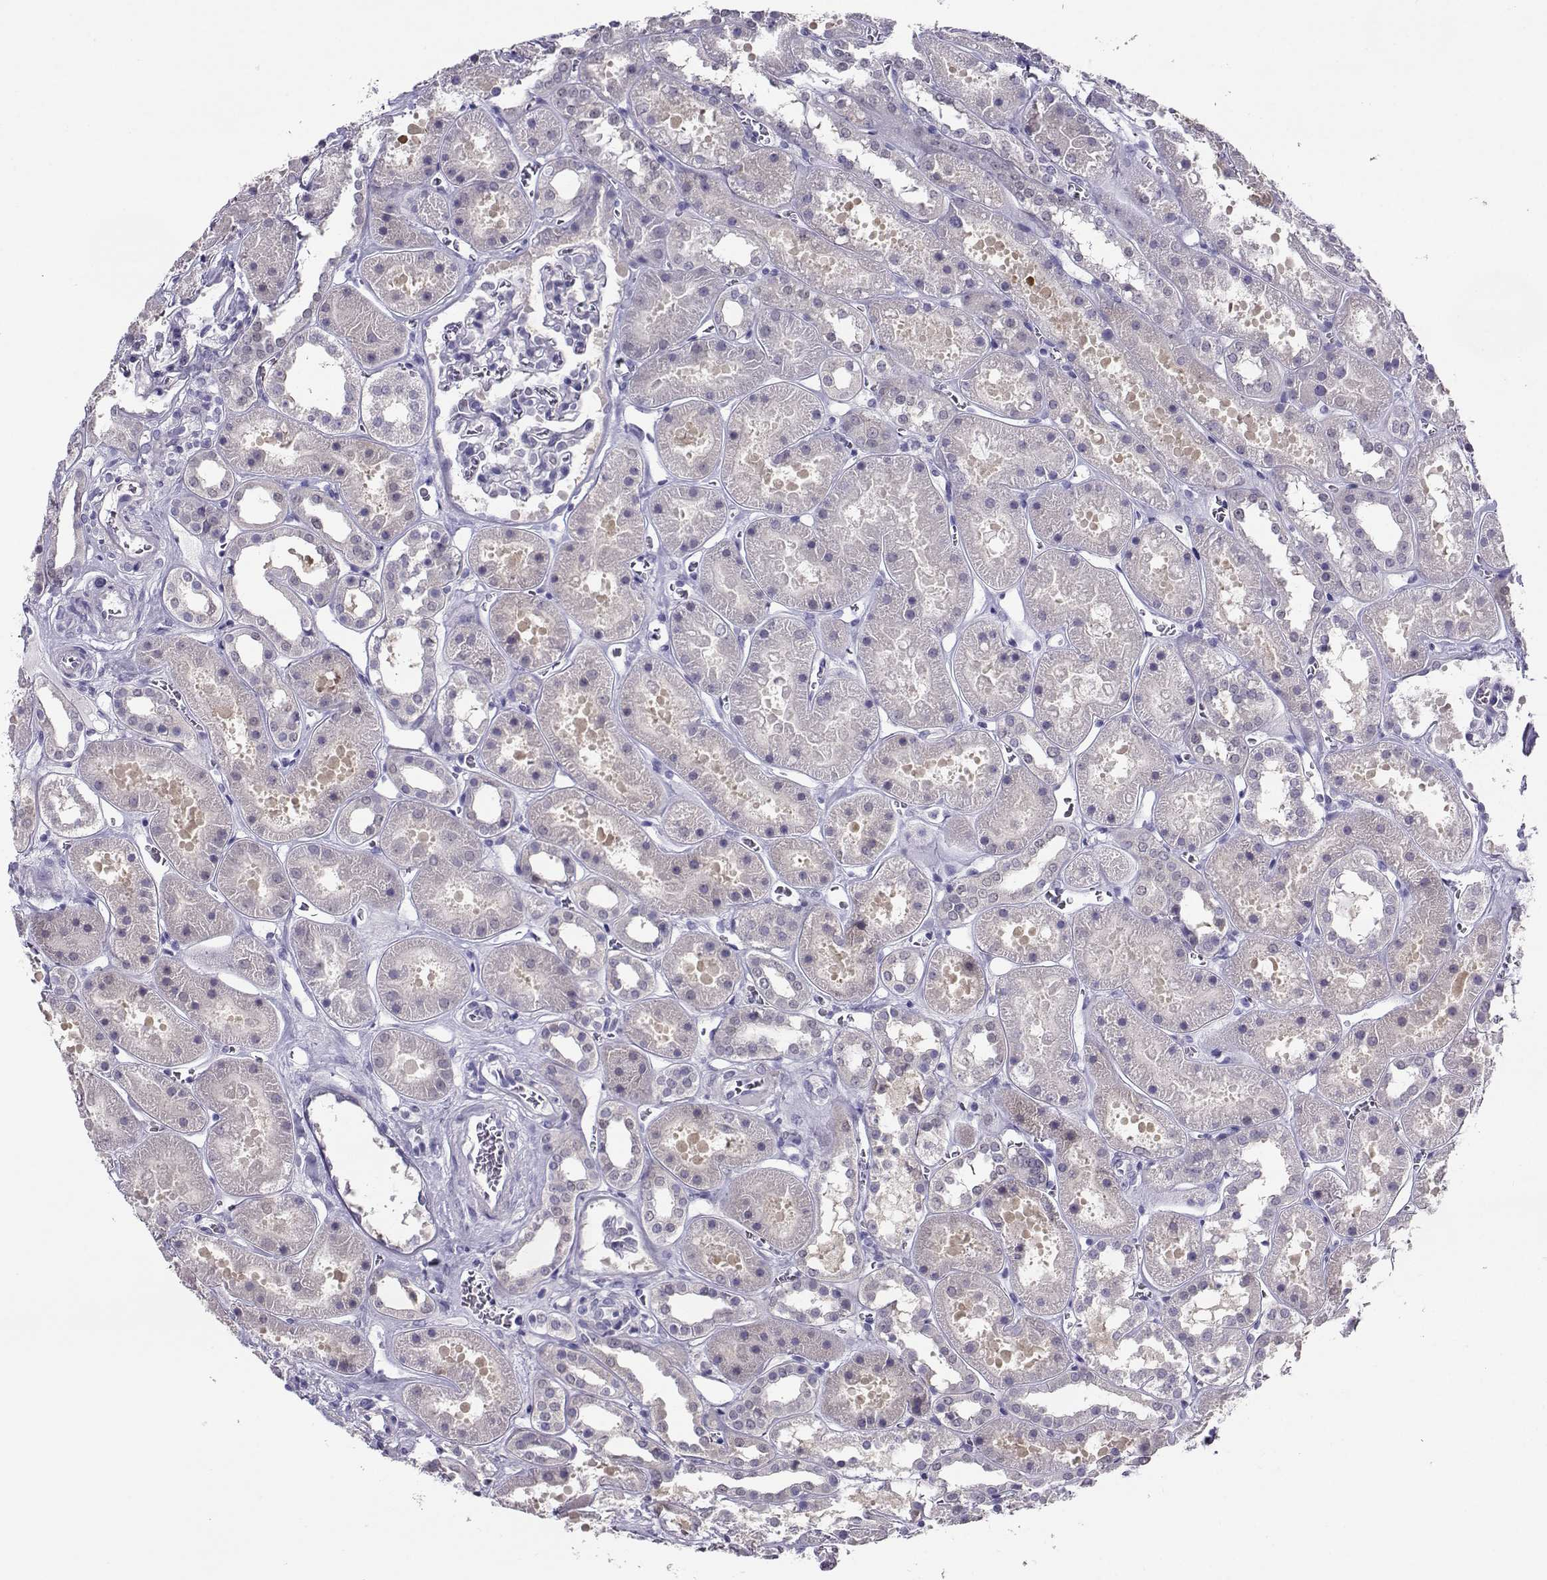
{"staining": {"intensity": "negative", "quantity": "none", "location": "none"}, "tissue": "kidney", "cell_type": "Cells in glomeruli", "image_type": "normal", "snomed": [{"axis": "morphology", "description": "Normal tissue, NOS"}, {"axis": "topography", "description": "Kidney"}], "caption": "A high-resolution photomicrograph shows immunohistochemistry staining of unremarkable kidney, which shows no significant staining in cells in glomeruli. Nuclei are stained in blue.", "gene": "PGK1", "patient": {"sex": "female", "age": 41}}